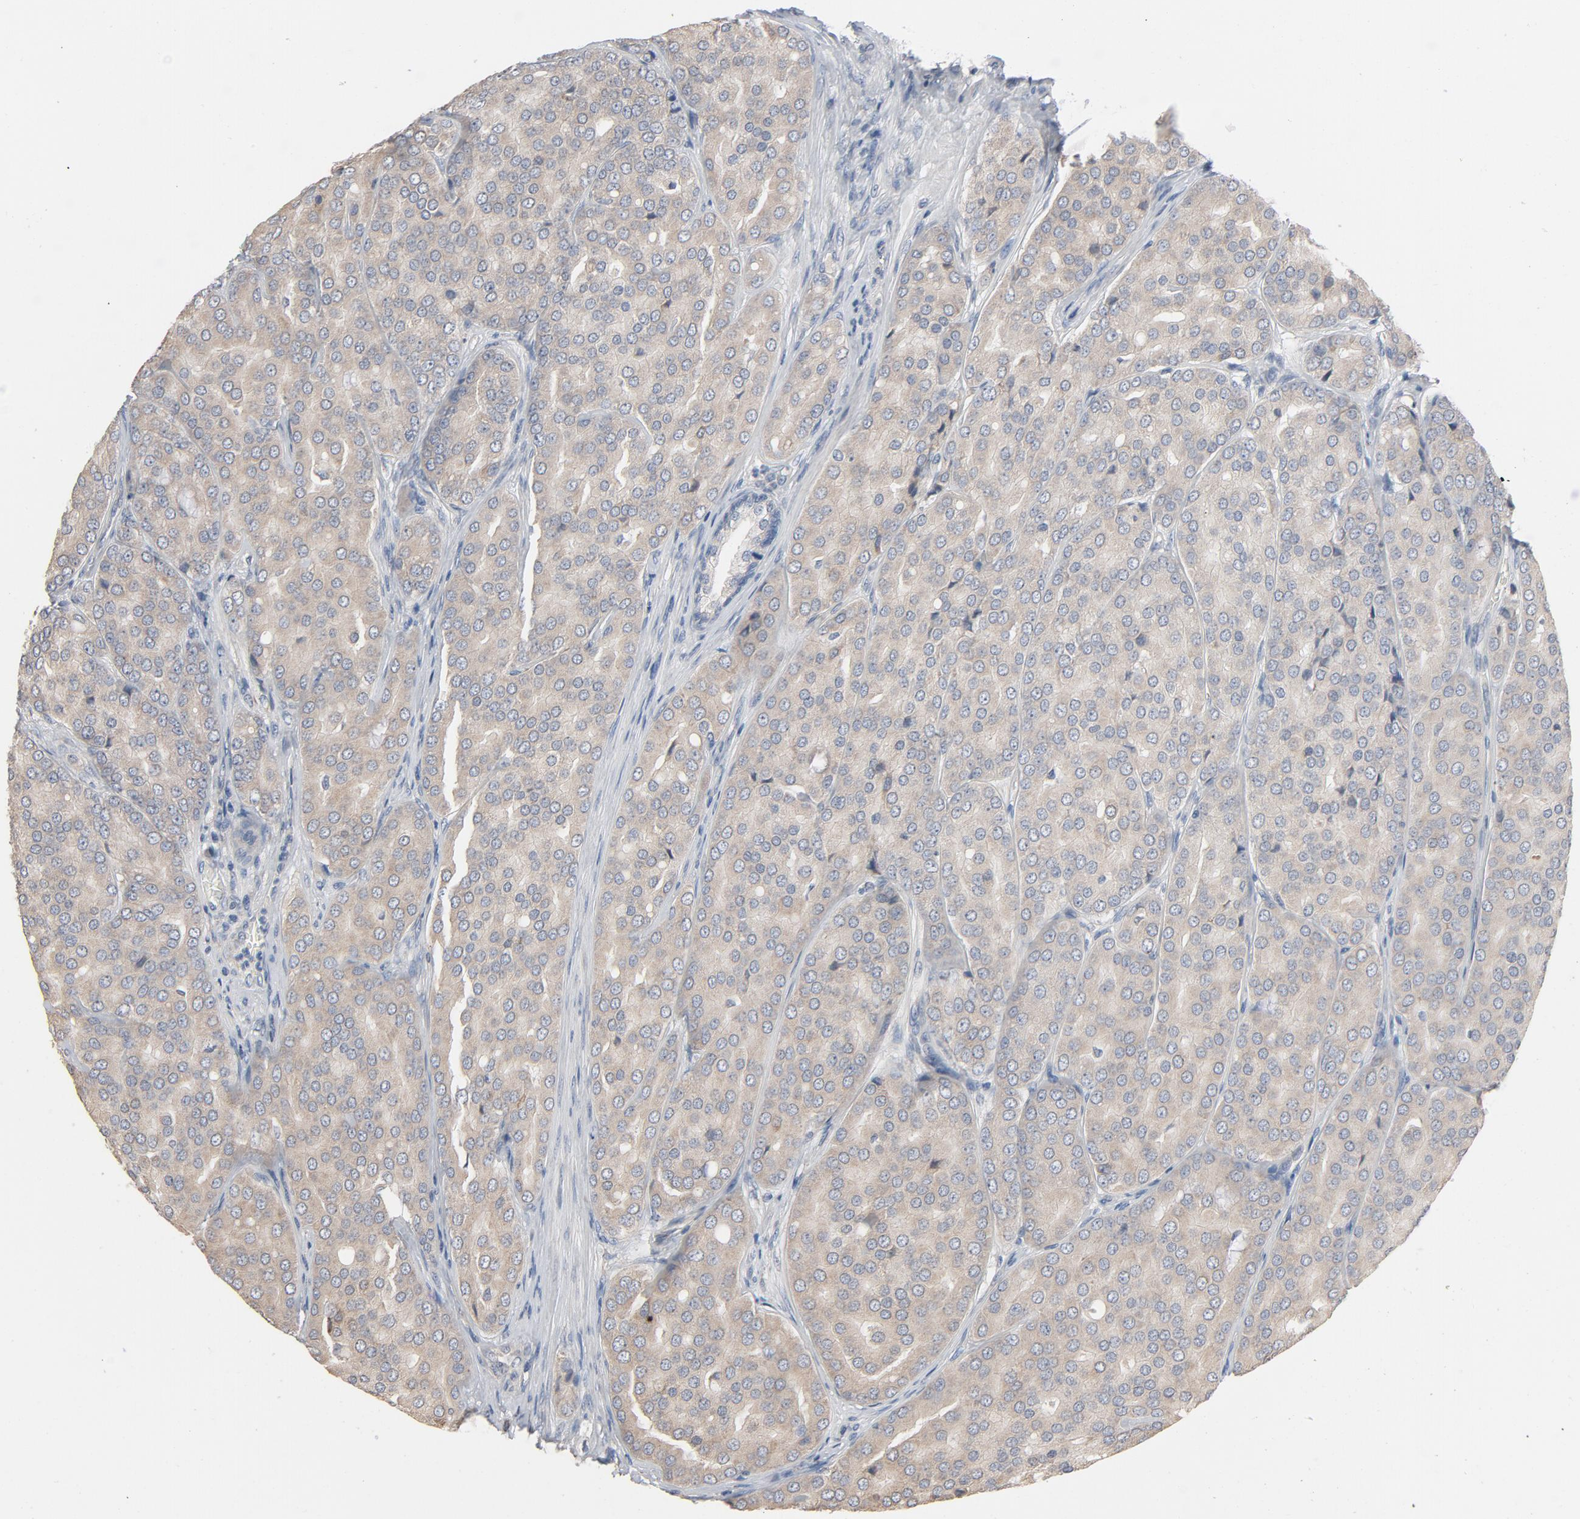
{"staining": {"intensity": "weak", "quantity": ">75%", "location": "cytoplasmic/membranous"}, "tissue": "prostate cancer", "cell_type": "Tumor cells", "image_type": "cancer", "snomed": [{"axis": "morphology", "description": "Adenocarcinoma, High grade"}, {"axis": "topography", "description": "Prostate"}], "caption": "Protein staining by immunohistochemistry (IHC) demonstrates weak cytoplasmic/membranous positivity in approximately >75% of tumor cells in prostate cancer (high-grade adenocarcinoma).", "gene": "TLR4", "patient": {"sex": "male", "age": 64}}